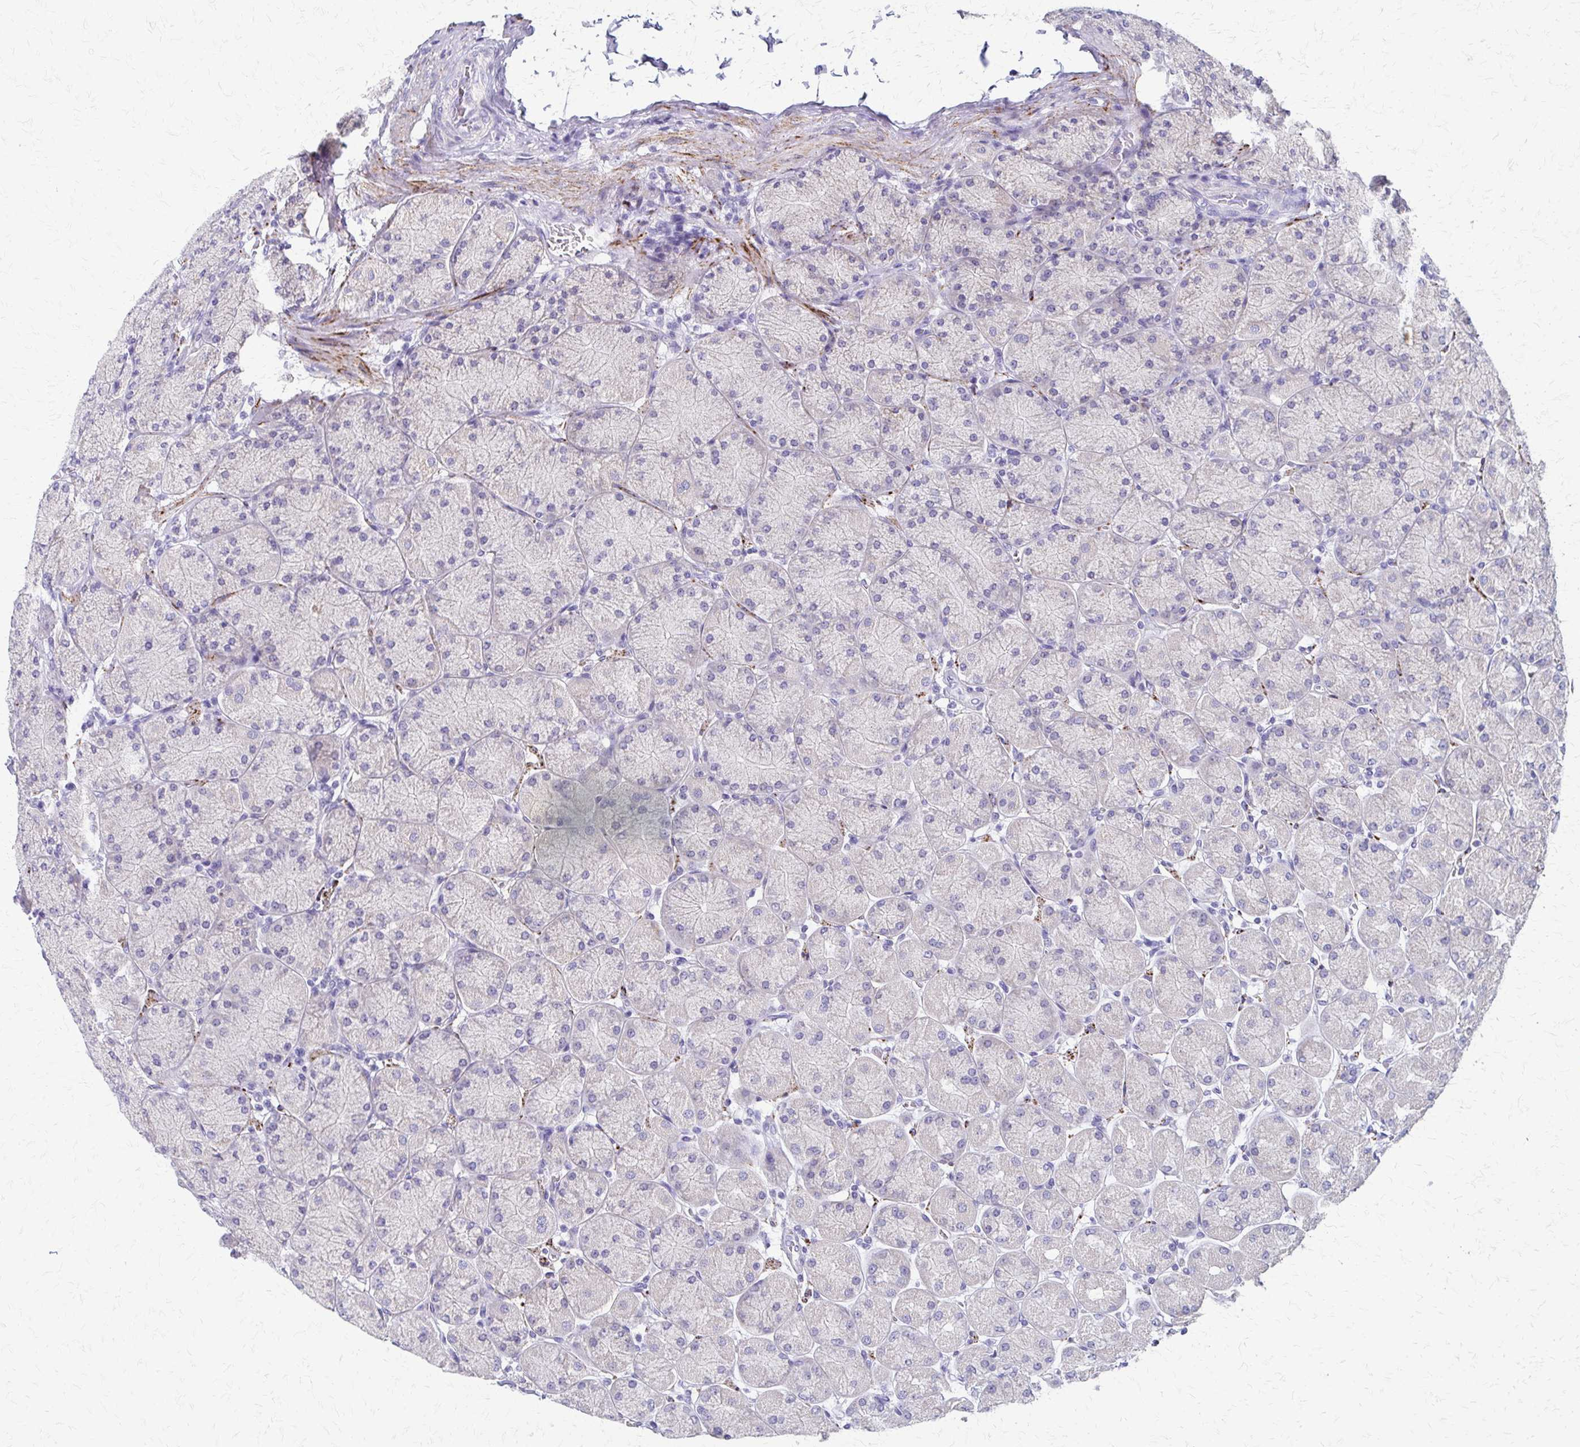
{"staining": {"intensity": "negative", "quantity": "none", "location": "none"}, "tissue": "stomach", "cell_type": "Glandular cells", "image_type": "normal", "snomed": [{"axis": "morphology", "description": "Normal tissue, NOS"}, {"axis": "topography", "description": "Stomach, upper"}], "caption": "This is a histopathology image of immunohistochemistry (IHC) staining of benign stomach, which shows no expression in glandular cells.", "gene": "ZSCAN5B", "patient": {"sex": "female", "age": 56}}